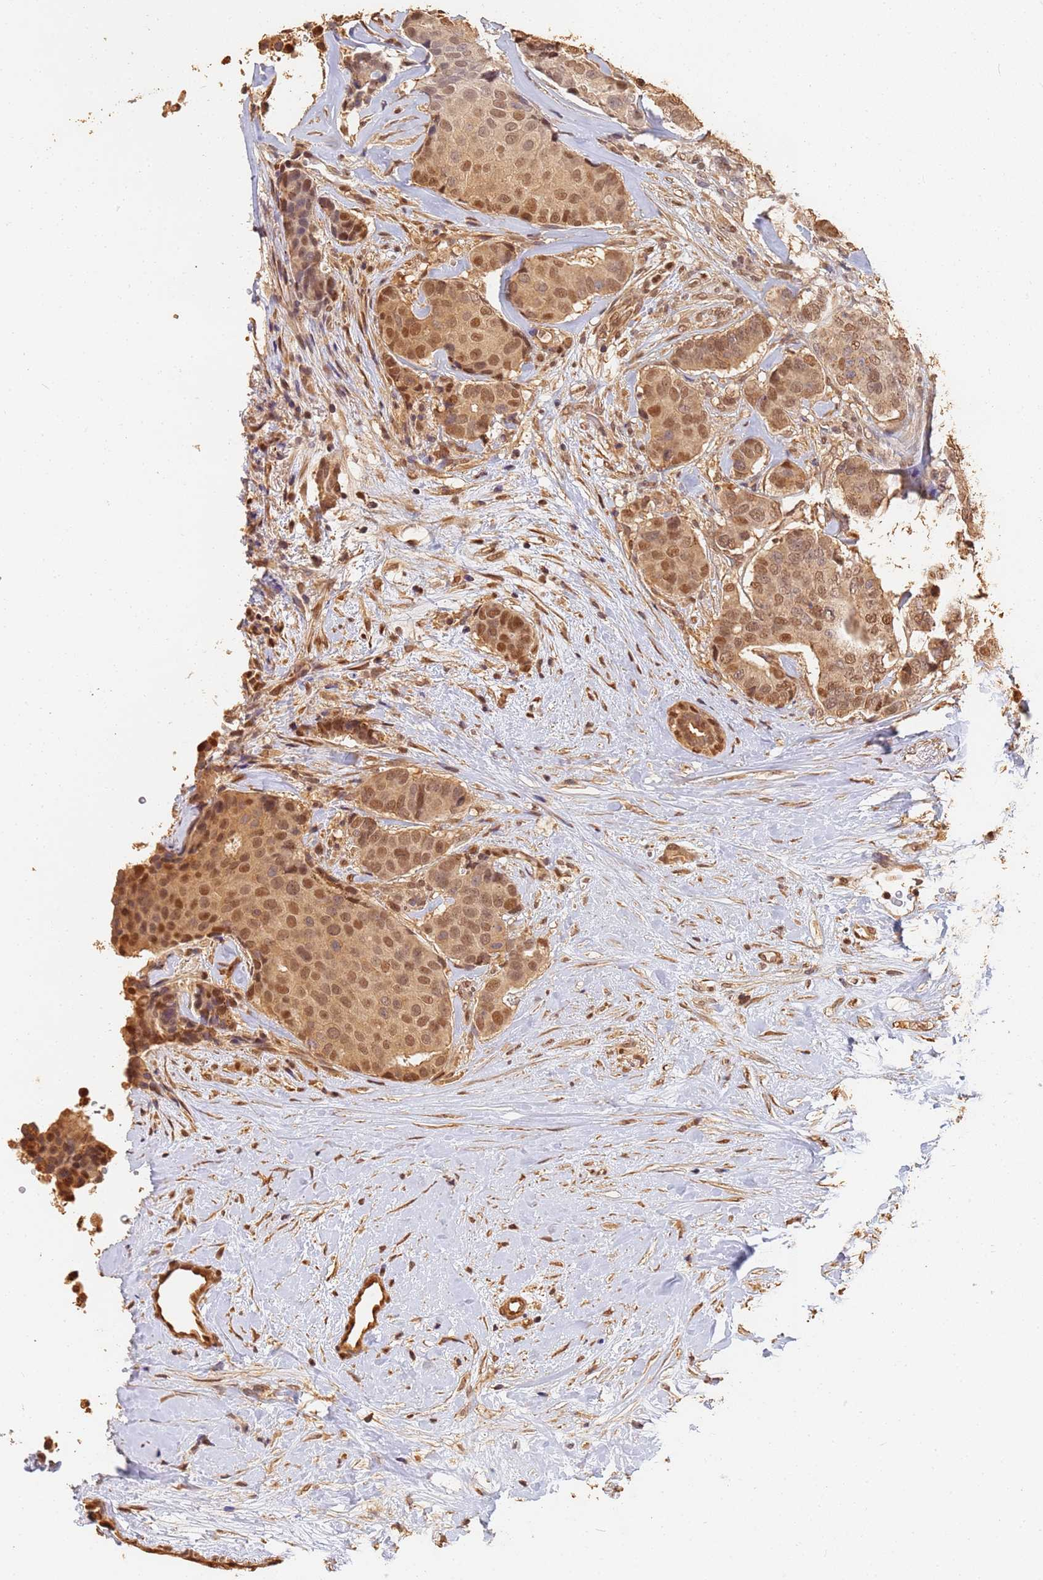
{"staining": {"intensity": "moderate", "quantity": ">75%", "location": "cytoplasmic/membranous,nuclear"}, "tissue": "breast cancer", "cell_type": "Tumor cells", "image_type": "cancer", "snomed": [{"axis": "morphology", "description": "Duct carcinoma"}, {"axis": "topography", "description": "Breast"}], "caption": "Immunohistochemistry (IHC) photomicrograph of human breast cancer stained for a protein (brown), which displays medium levels of moderate cytoplasmic/membranous and nuclear positivity in approximately >75% of tumor cells.", "gene": "JAK2", "patient": {"sex": "female", "age": 75}}